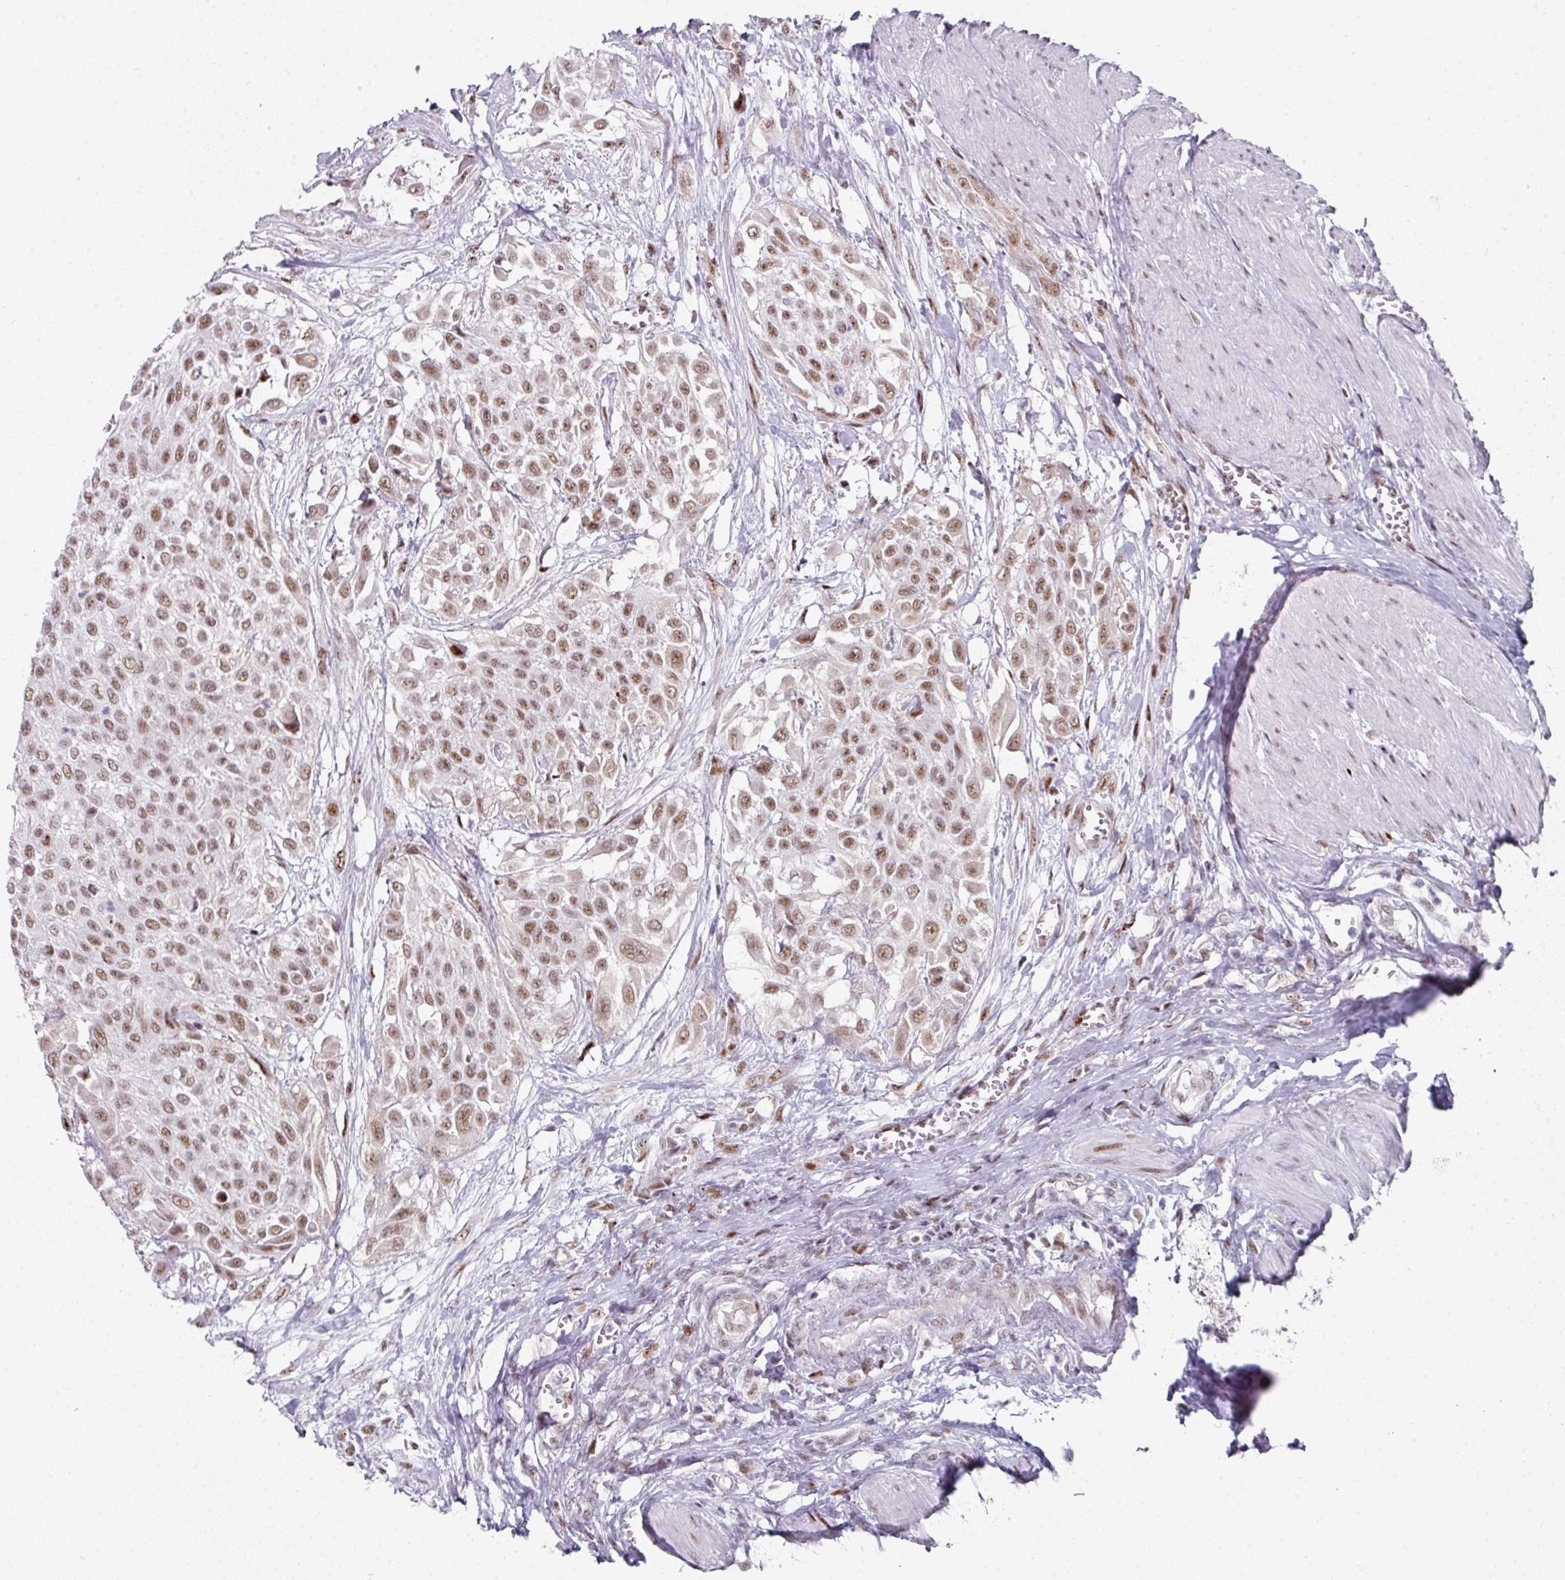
{"staining": {"intensity": "moderate", "quantity": ">75%", "location": "nuclear"}, "tissue": "urothelial cancer", "cell_type": "Tumor cells", "image_type": "cancer", "snomed": [{"axis": "morphology", "description": "Urothelial carcinoma, High grade"}, {"axis": "topography", "description": "Urinary bladder"}], "caption": "Human urothelial cancer stained with a brown dye exhibits moderate nuclear positive positivity in approximately >75% of tumor cells.", "gene": "SF3B5", "patient": {"sex": "male", "age": 57}}